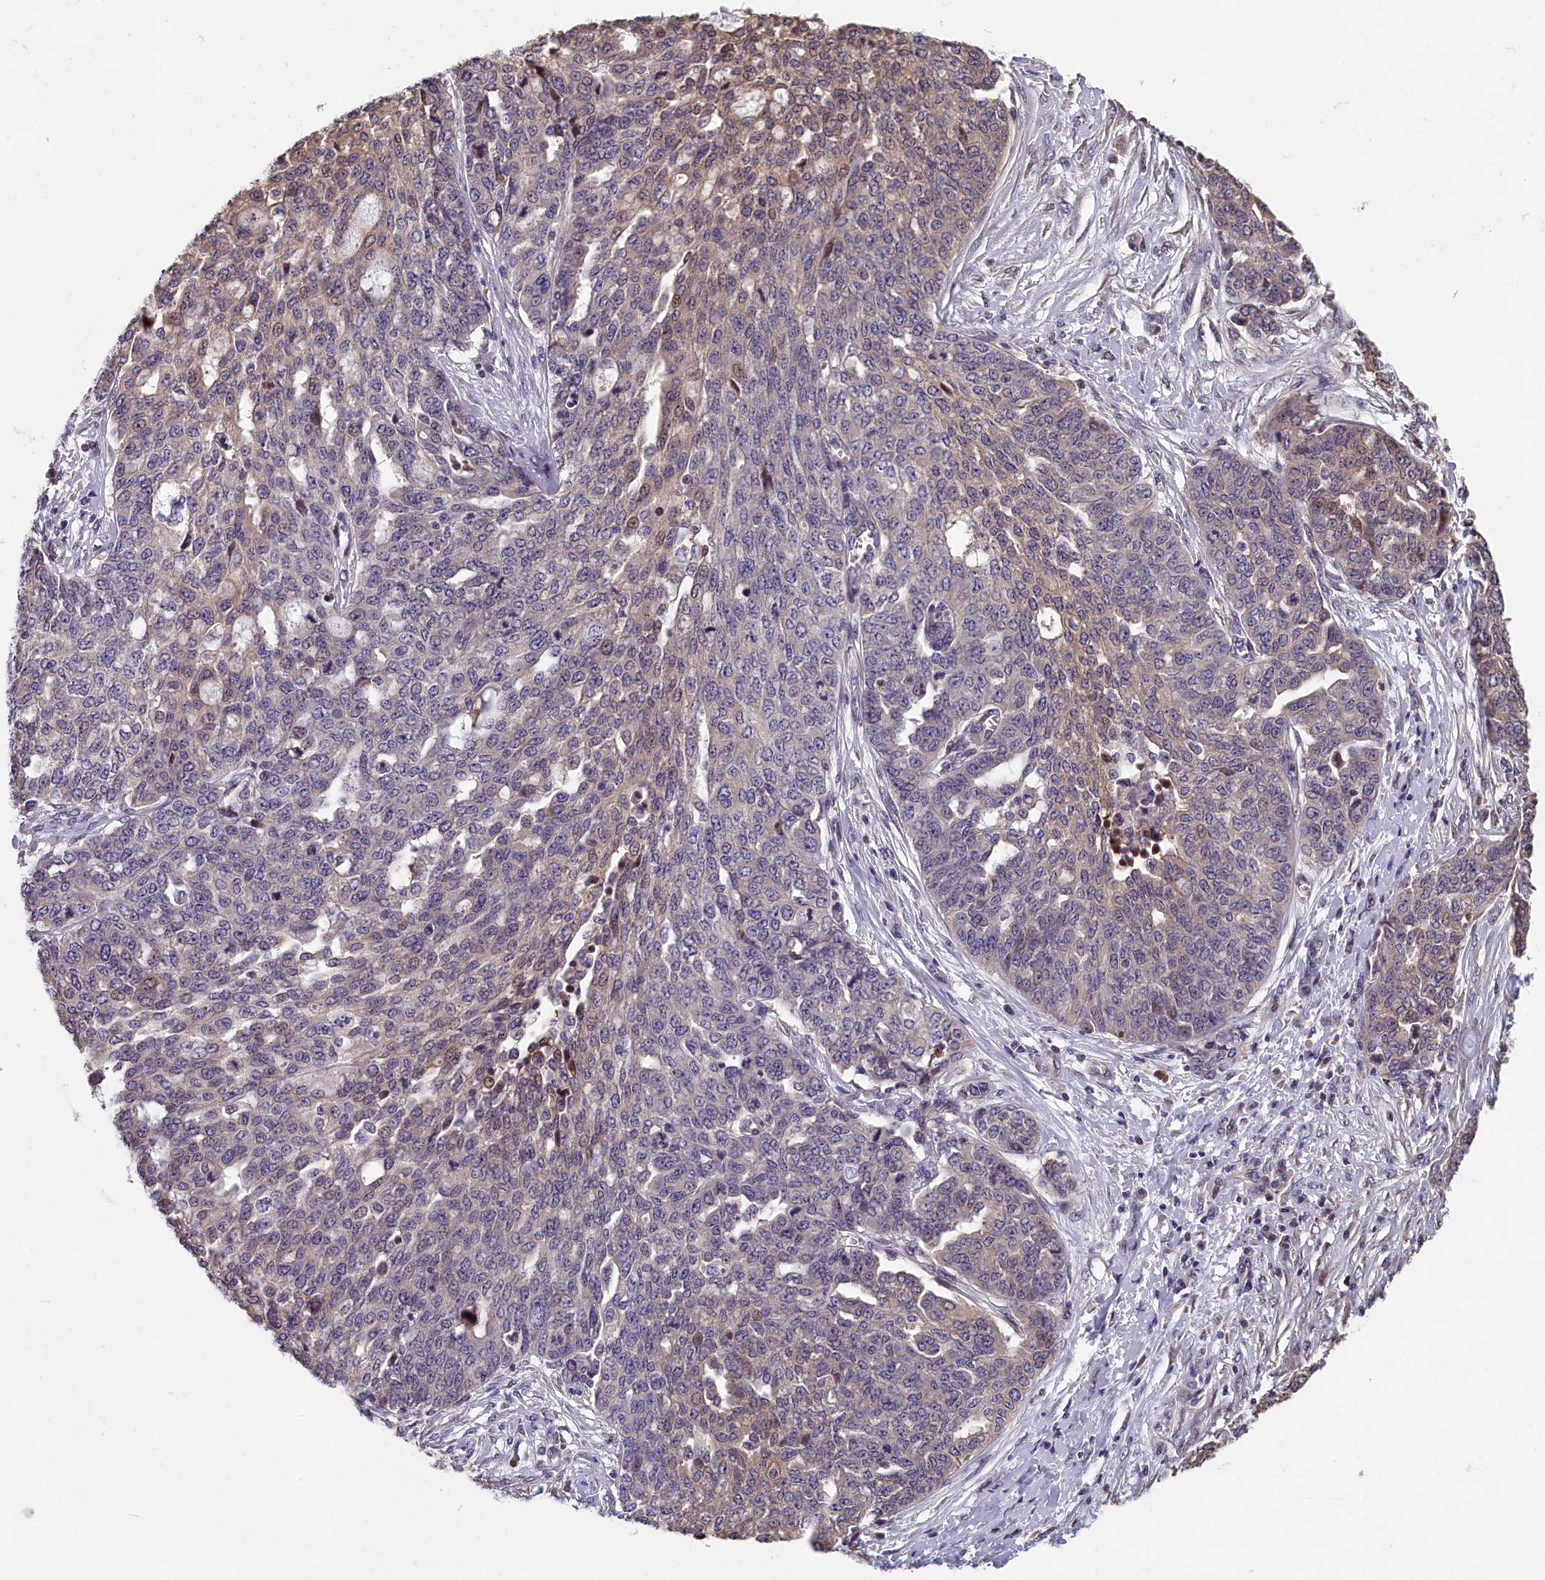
{"staining": {"intensity": "weak", "quantity": "<25%", "location": "cytoplasmic/membranous,nuclear"}, "tissue": "ovarian cancer", "cell_type": "Tumor cells", "image_type": "cancer", "snomed": [{"axis": "morphology", "description": "Cystadenocarcinoma, serous, NOS"}, {"axis": "topography", "description": "Soft tissue"}, {"axis": "topography", "description": "Ovary"}], "caption": "High power microscopy image of an IHC photomicrograph of ovarian serous cystadenocarcinoma, revealing no significant staining in tumor cells. Brightfield microscopy of IHC stained with DAB (brown) and hematoxylin (blue), captured at high magnification.", "gene": "TMEM116", "patient": {"sex": "female", "age": 57}}